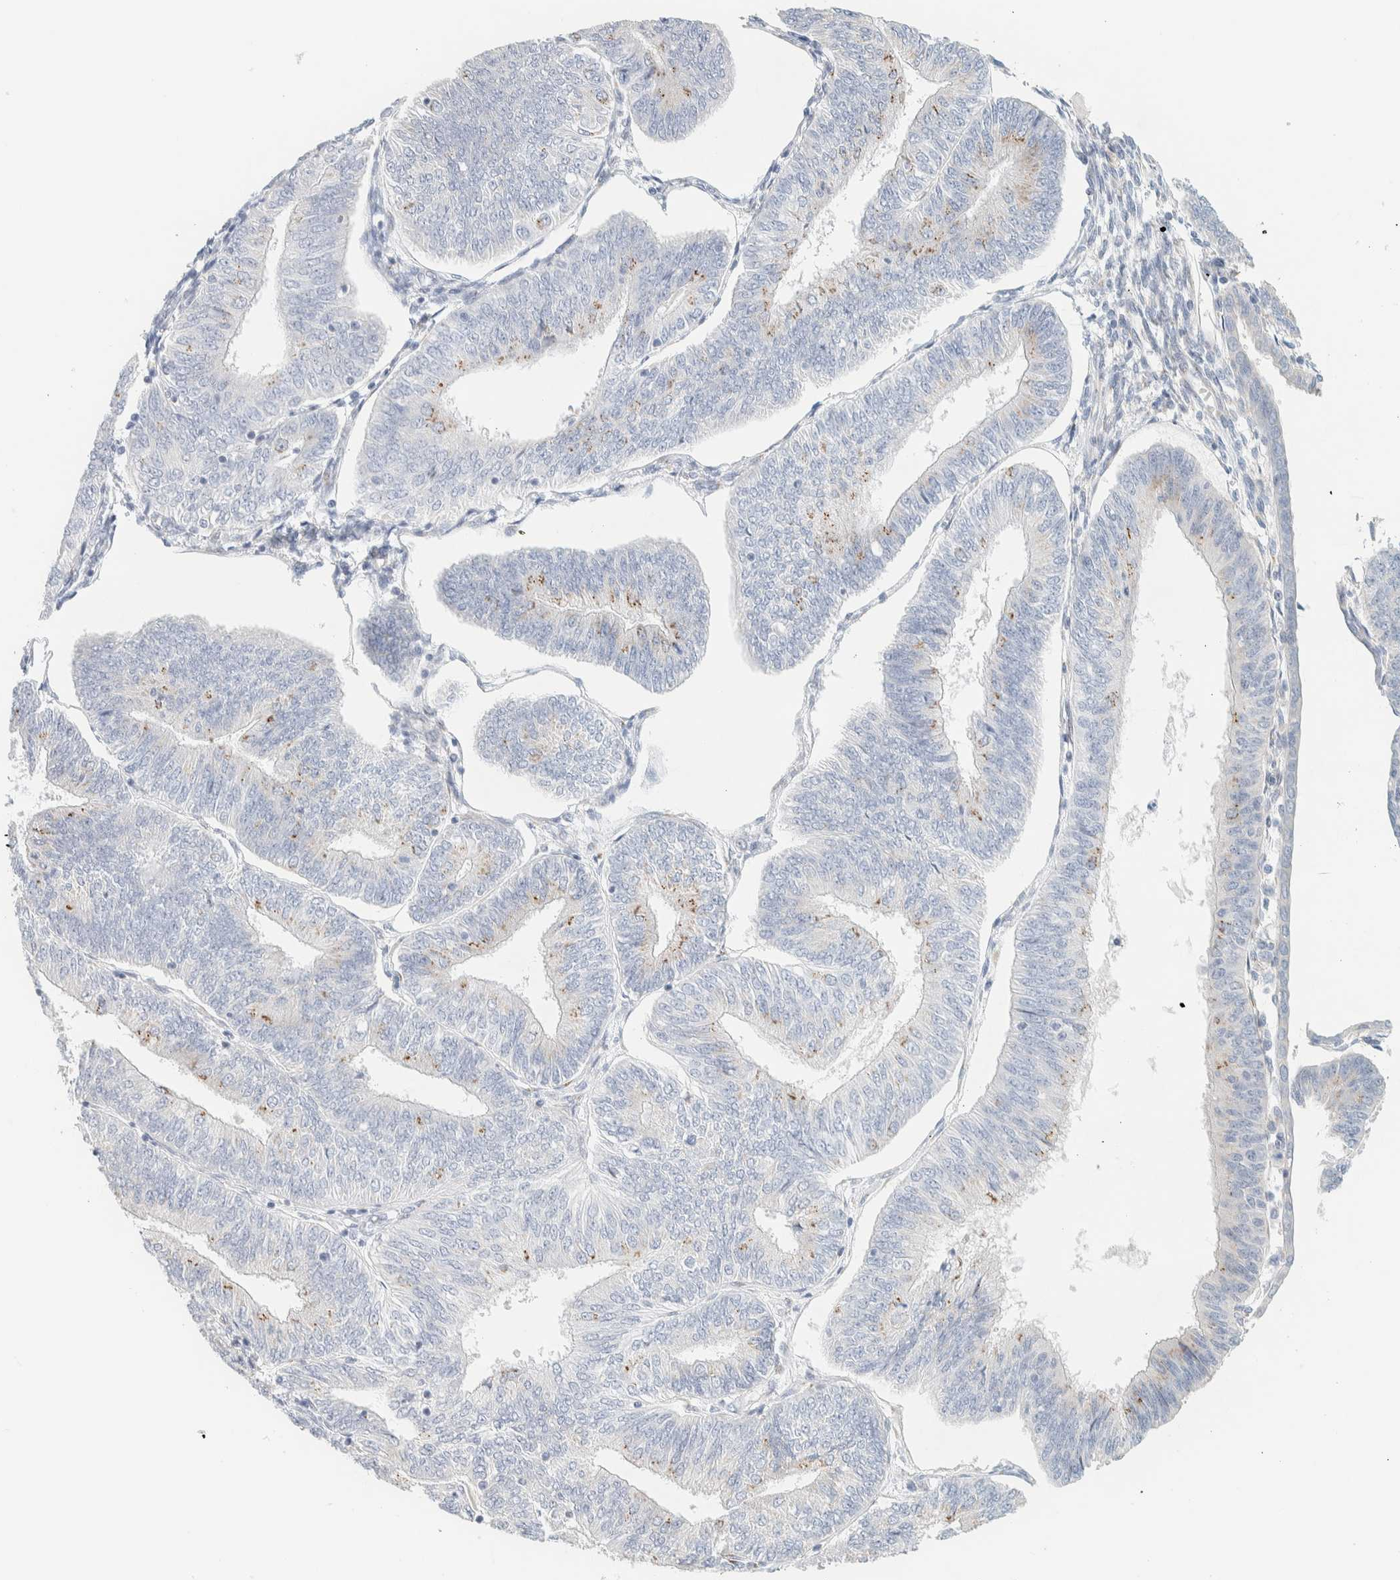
{"staining": {"intensity": "moderate", "quantity": "<25%", "location": "cytoplasmic/membranous"}, "tissue": "endometrial cancer", "cell_type": "Tumor cells", "image_type": "cancer", "snomed": [{"axis": "morphology", "description": "Adenocarcinoma, NOS"}, {"axis": "topography", "description": "Endometrium"}], "caption": "Endometrial cancer (adenocarcinoma) stained with a brown dye shows moderate cytoplasmic/membranous positive staining in approximately <25% of tumor cells.", "gene": "SPNS3", "patient": {"sex": "female", "age": 58}}